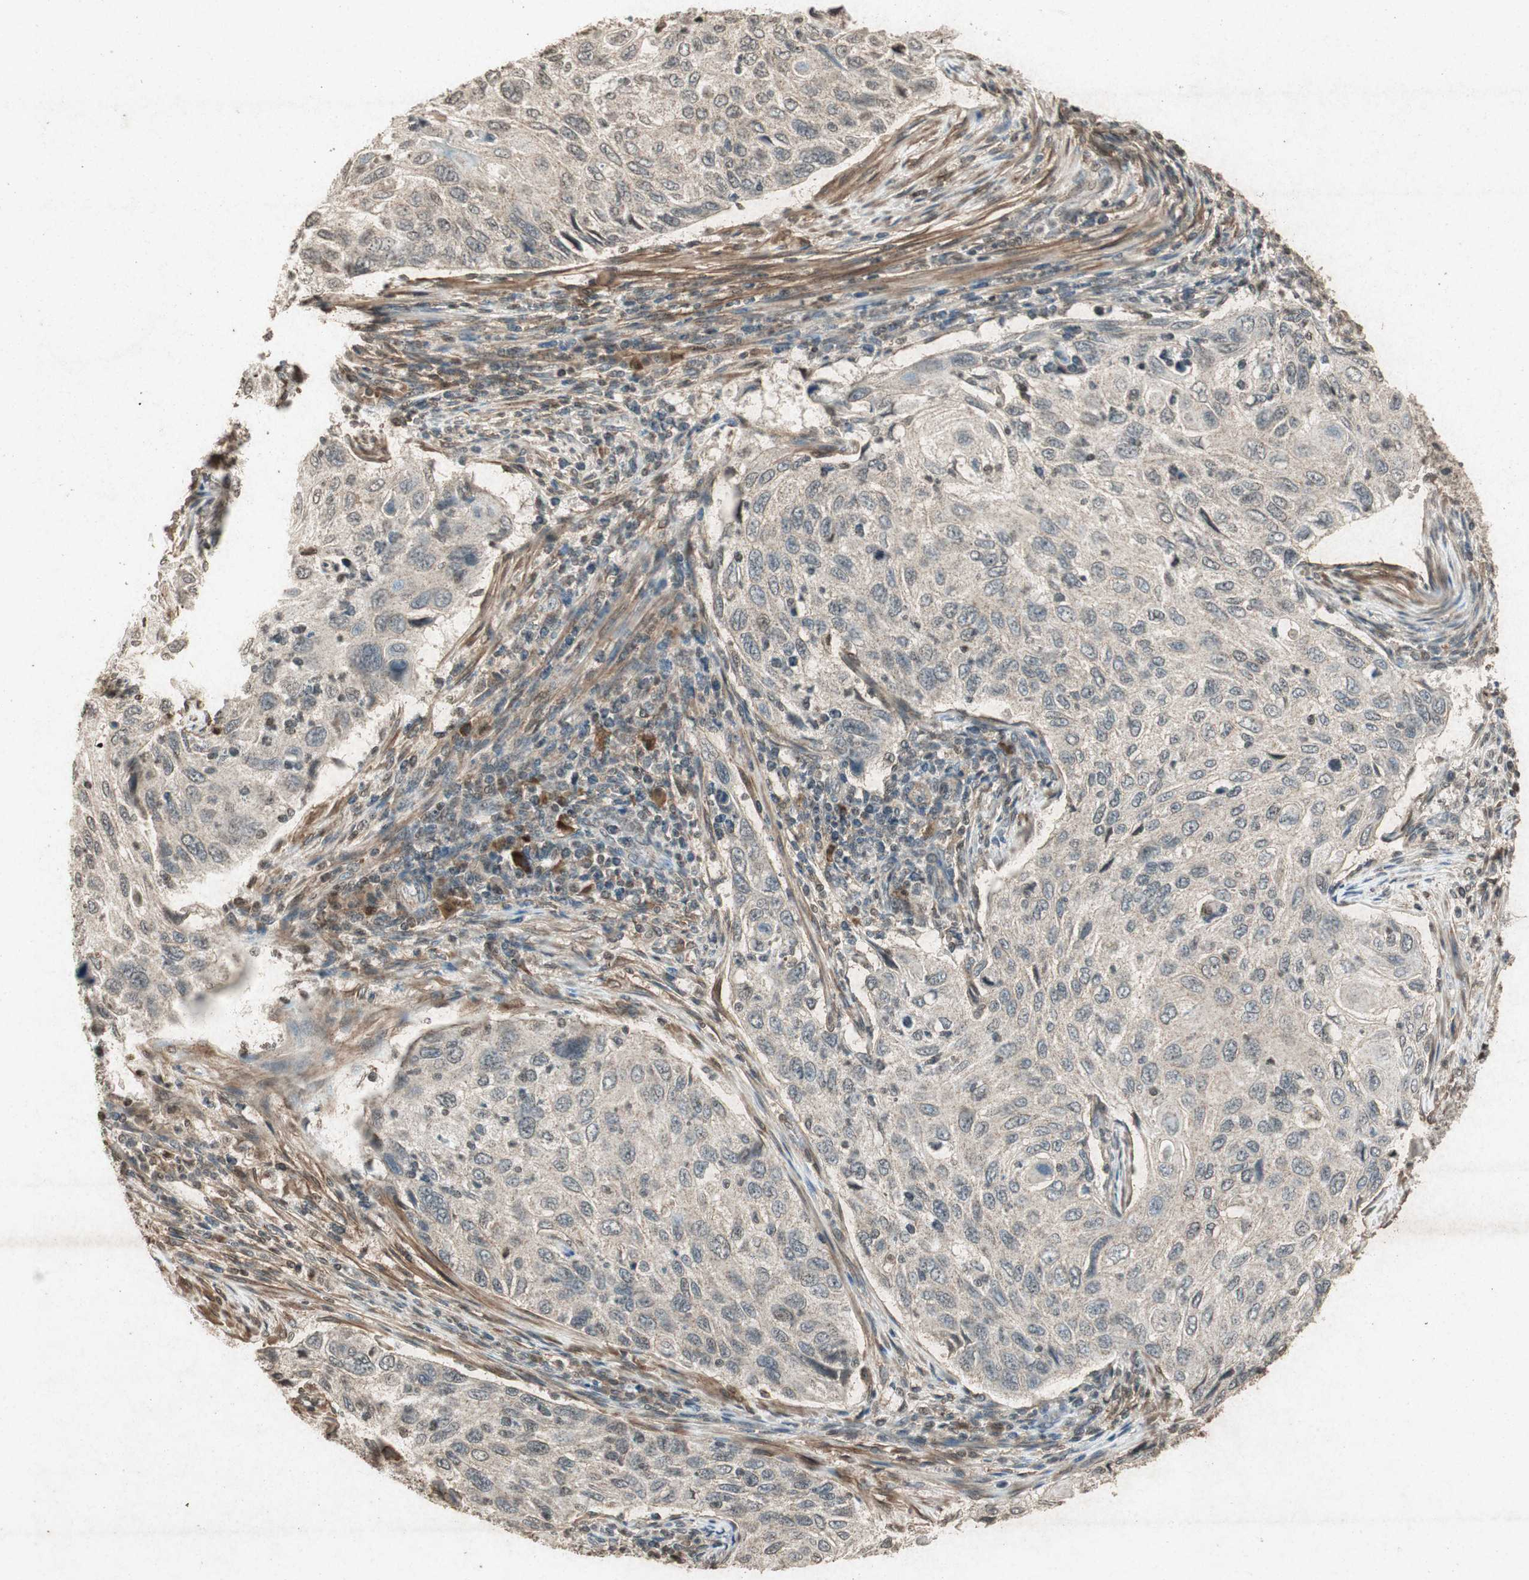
{"staining": {"intensity": "weak", "quantity": "25%-75%", "location": "cytoplasmic/membranous,nuclear"}, "tissue": "cervical cancer", "cell_type": "Tumor cells", "image_type": "cancer", "snomed": [{"axis": "morphology", "description": "Squamous cell carcinoma, NOS"}, {"axis": "topography", "description": "Cervix"}], "caption": "Immunohistochemistry (IHC) micrograph of neoplastic tissue: squamous cell carcinoma (cervical) stained using immunohistochemistry (IHC) shows low levels of weak protein expression localized specifically in the cytoplasmic/membranous and nuclear of tumor cells, appearing as a cytoplasmic/membranous and nuclear brown color.", "gene": "PRKG1", "patient": {"sex": "female", "age": 70}}